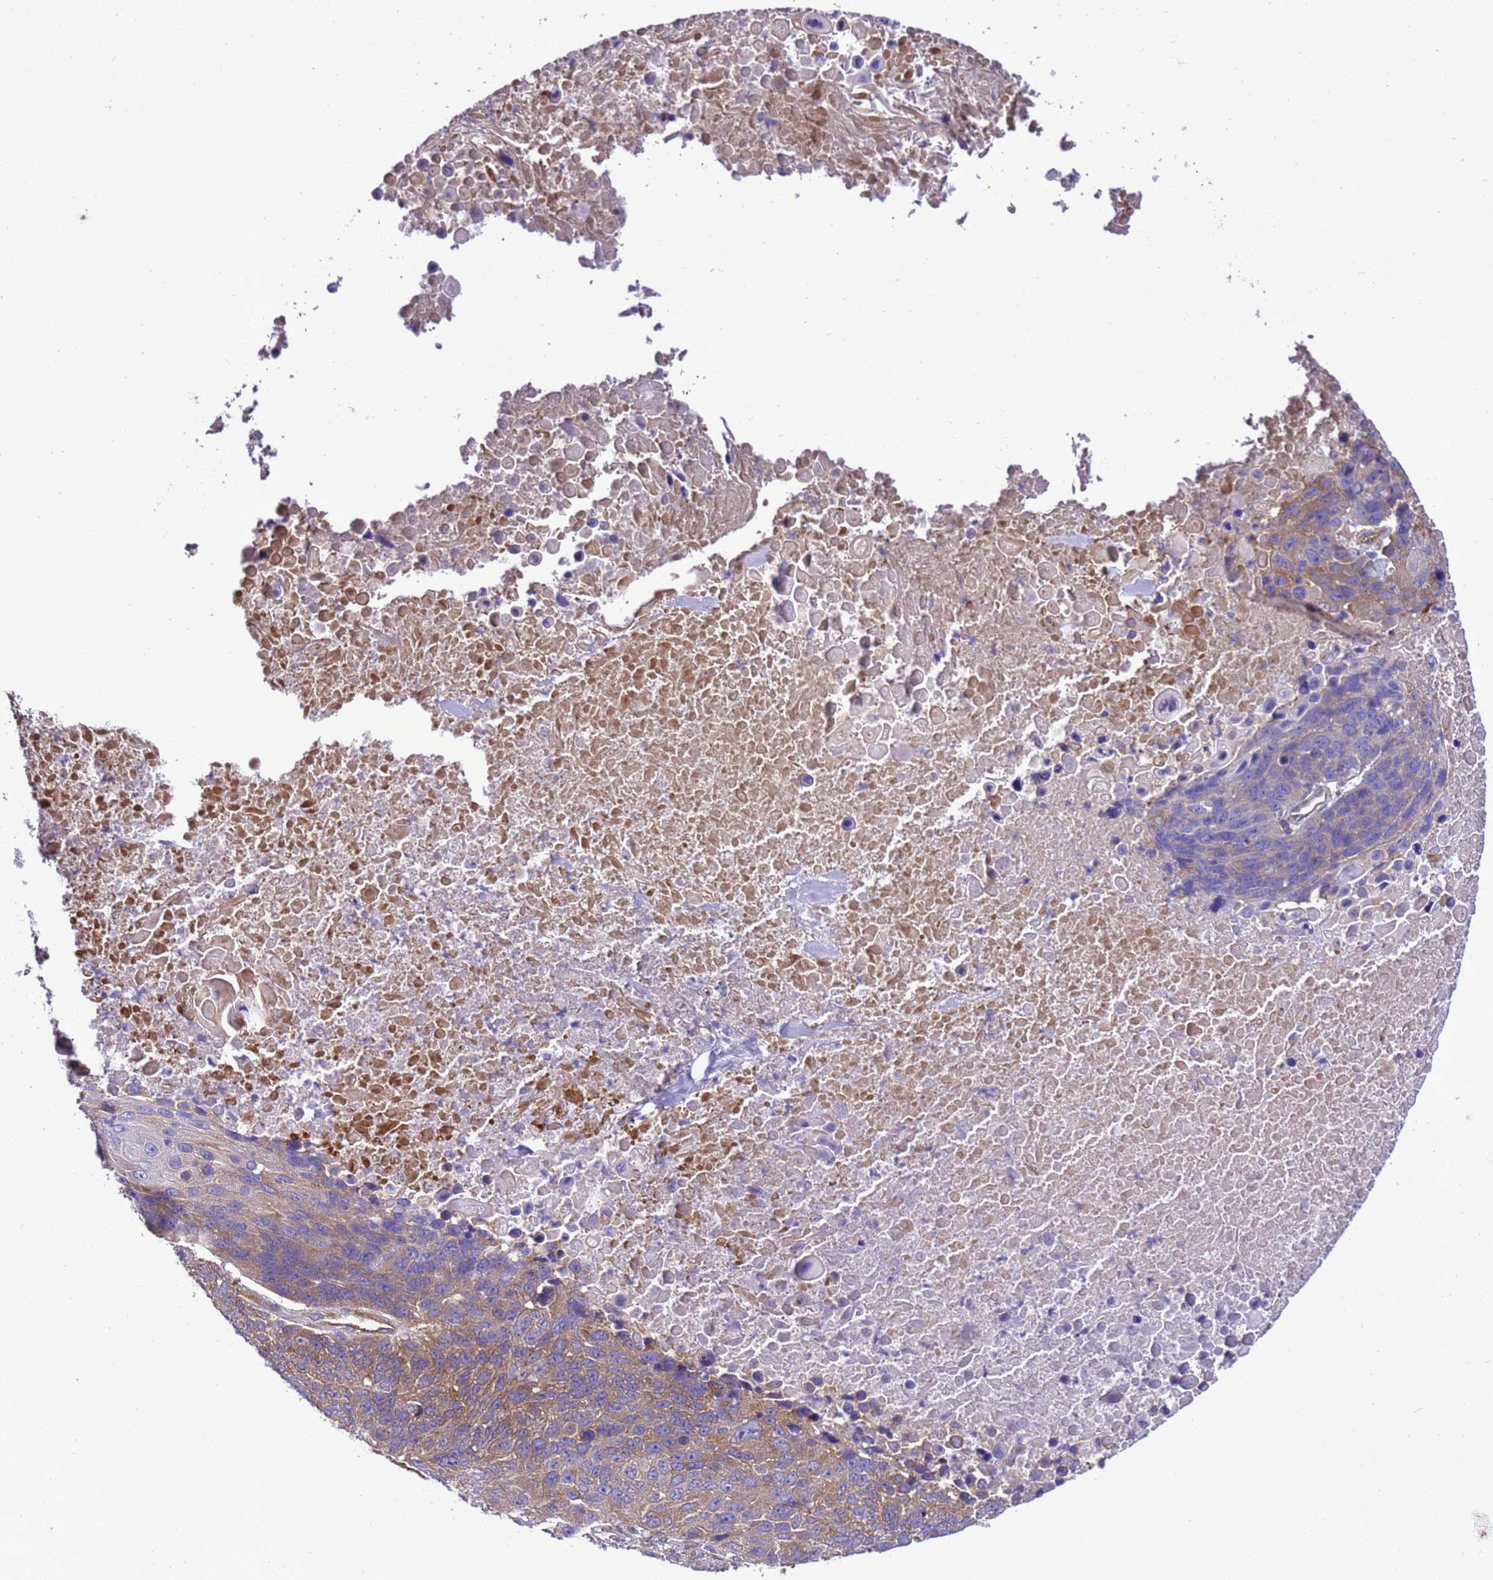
{"staining": {"intensity": "moderate", "quantity": "25%-75%", "location": "cytoplasmic/membranous"}, "tissue": "lung cancer", "cell_type": "Tumor cells", "image_type": "cancer", "snomed": [{"axis": "morphology", "description": "Normal tissue, NOS"}, {"axis": "morphology", "description": "Squamous cell carcinoma, NOS"}, {"axis": "topography", "description": "Lymph node"}, {"axis": "topography", "description": "Lung"}], "caption": "Protein staining by IHC displays moderate cytoplasmic/membranous staining in about 25%-75% of tumor cells in squamous cell carcinoma (lung). The protein is stained brown, and the nuclei are stained in blue (DAB (3,3'-diaminobenzidine) IHC with brightfield microscopy, high magnification).", "gene": "RABEP2", "patient": {"sex": "male", "age": 66}}